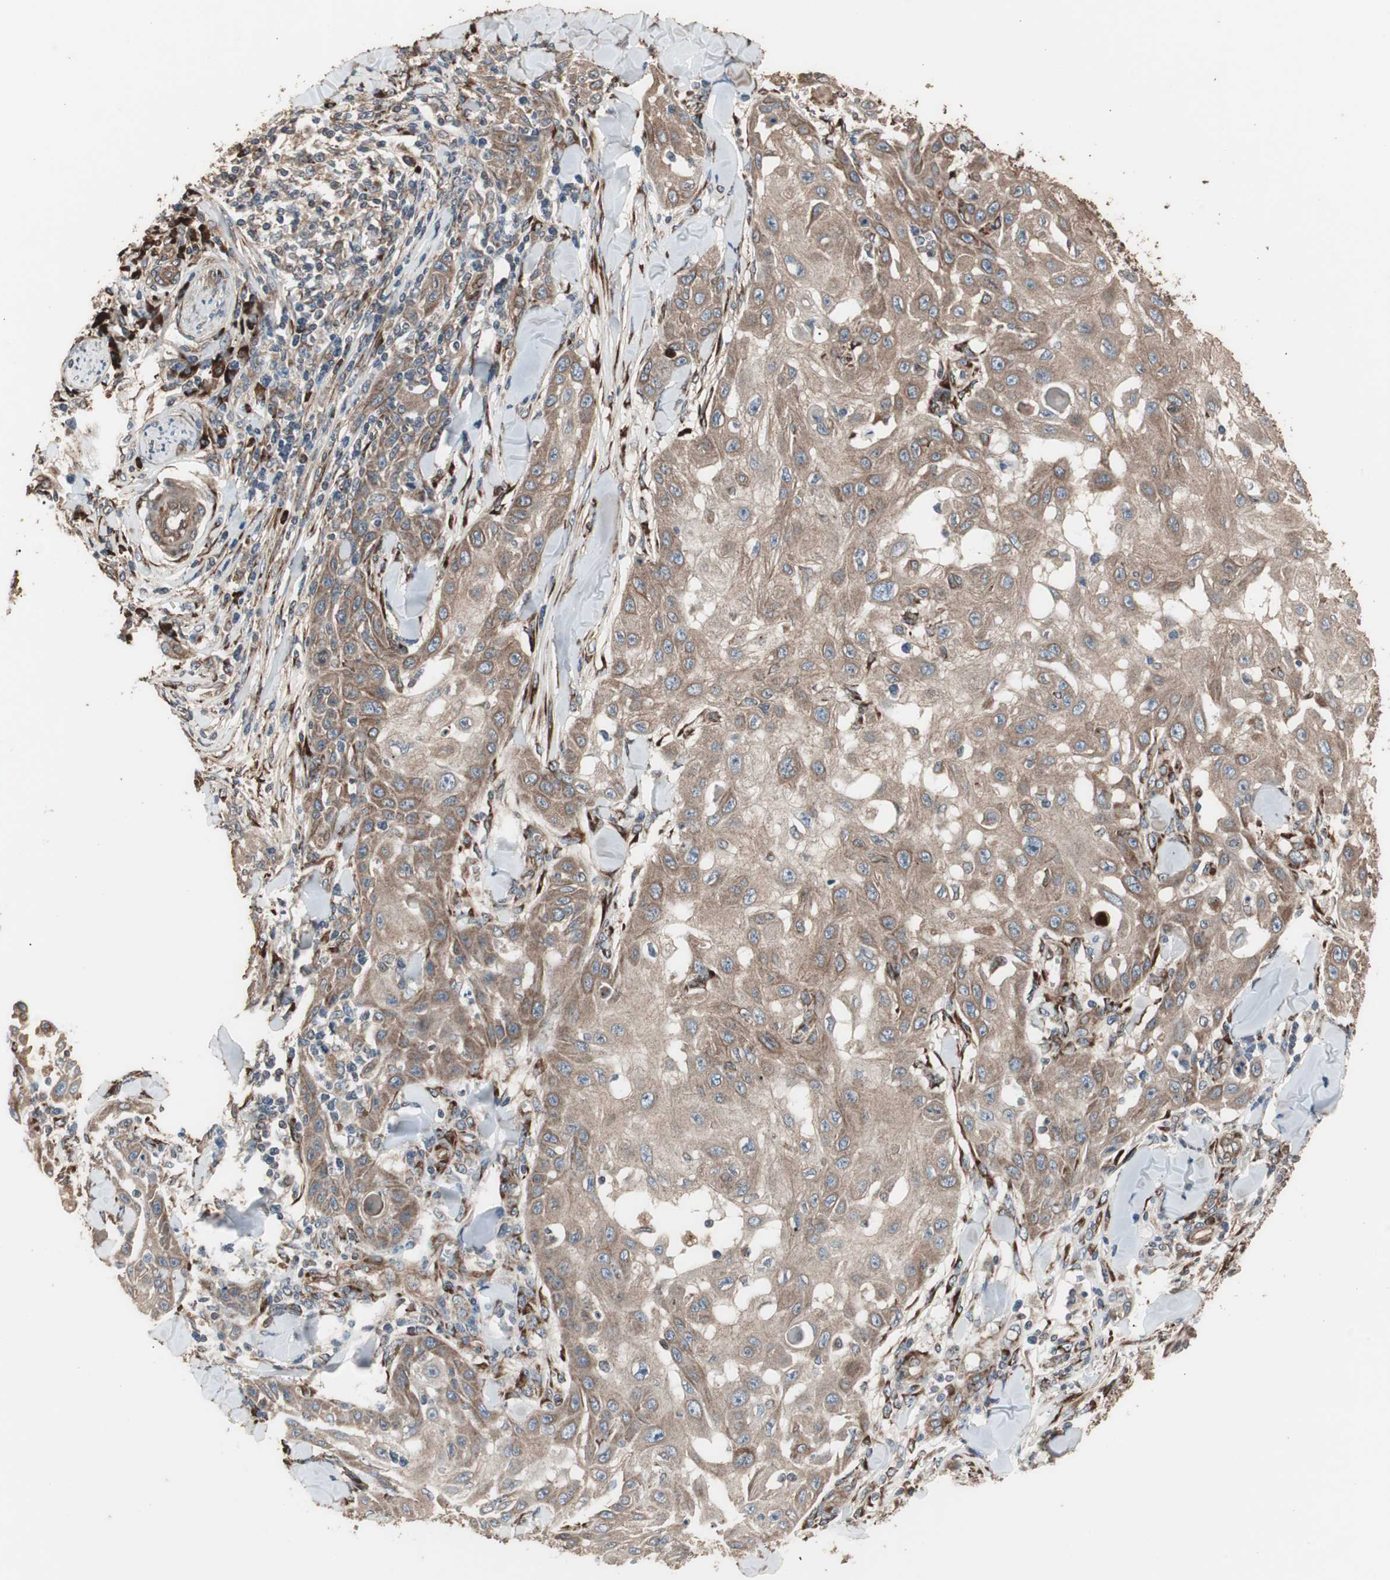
{"staining": {"intensity": "moderate", "quantity": ">75%", "location": "cytoplasmic/membranous"}, "tissue": "skin cancer", "cell_type": "Tumor cells", "image_type": "cancer", "snomed": [{"axis": "morphology", "description": "Squamous cell carcinoma, NOS"}, {"axis": "topography", "description": "Skin"}], "caption": "Human skin squamous cell carcinoma stained with a brown dye displays moderate cytoplasmic/membranous positive positivity in about >75% of tumor cells.", "gene": "LZTS1", "patient": {"sex": "male", "age": 24}}